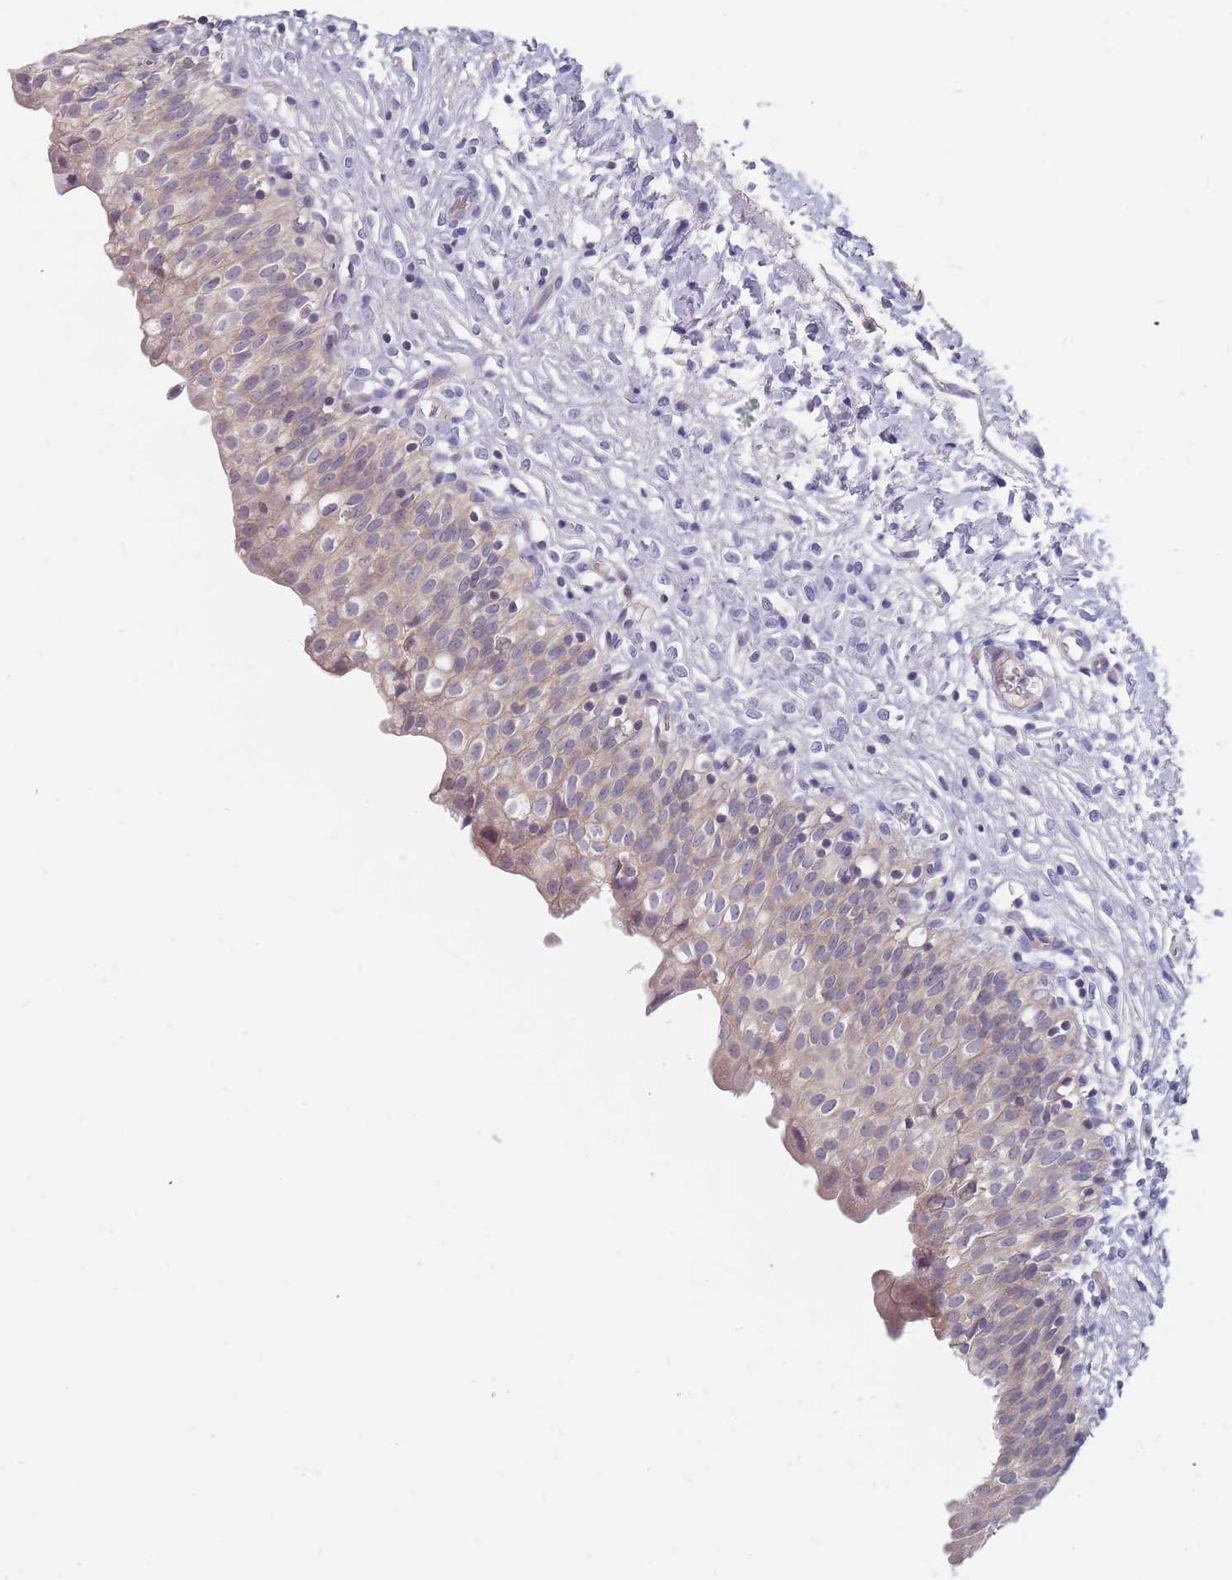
{"staining": {"intensity": "weak", "quantity": "25%-75%", "location": "cytoplasmic/membranous"}, "tissue": "urinary bladder", "cell_type": "Urothelial cells", "image_type": "normal", "snomed": [{"axis": "morphology", "description": "Normal tissue, NOS"}, {"axis": "topography", "description": "Urinary bladder"}], "caption": "This micrograph demonstrates IHC staining of benign human urinary bladder, with low weak cytoplasmic/membranous positivity in about 25%-75% of urothelial cells.", "gene": "CMTR2", "patient": {"sex": "male", "age": 55}}